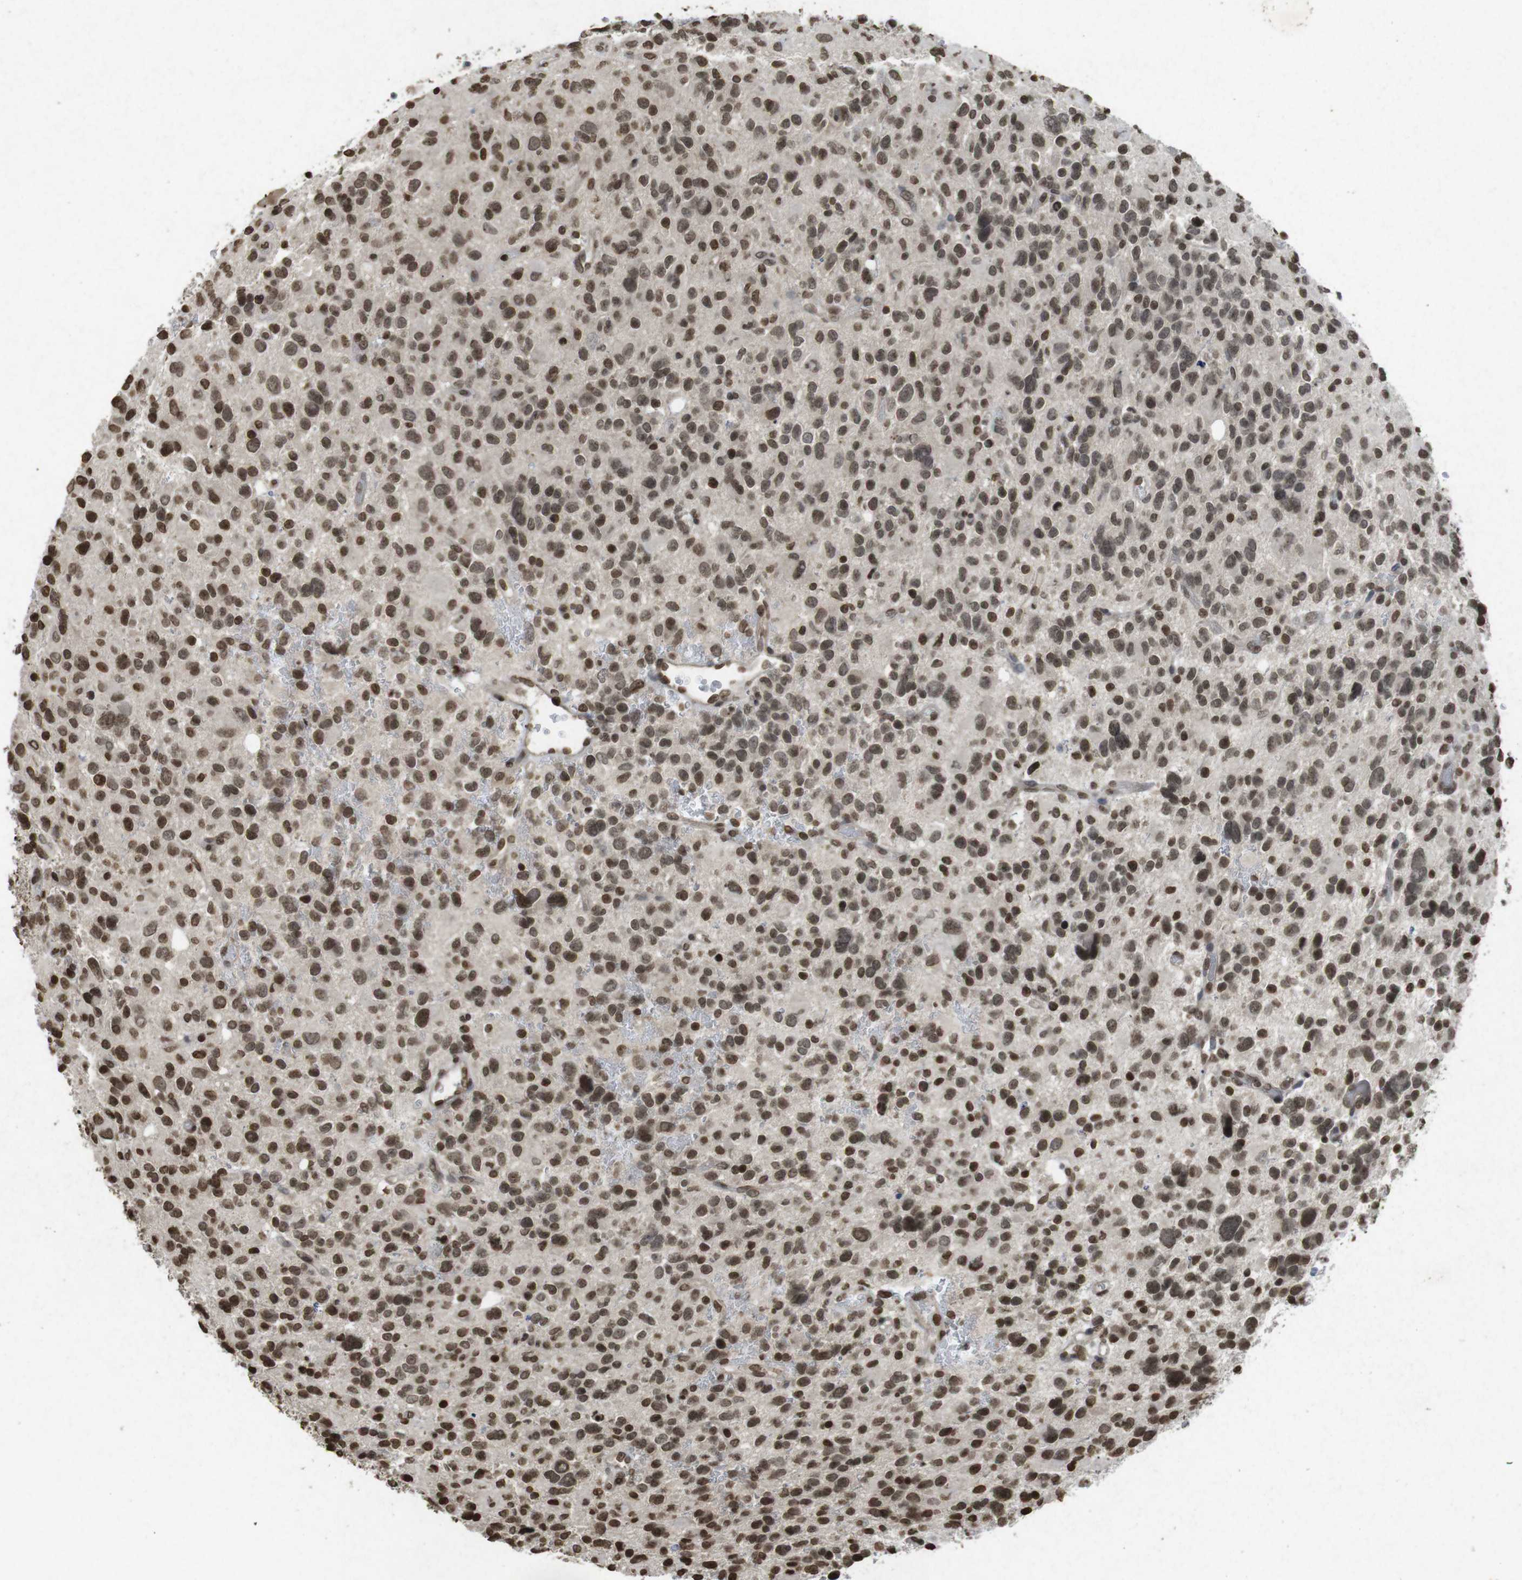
{"staining": {"intensity": "moderate", "quantity": ">75%", "location": "nuclear"}, "tissue": "glioma", "cell_type": "Tumor cells", "image_type": "cancer", "snomed": [{"axis": "morphology", "description": "Glioma, malignant, High grade"}, {"axis": "topography", "description": "Brain"}], "caption": "Protein expression analysis of glioma demonstrates moderate nuclear positivity in approximately >75% of tumor cells.", "gene": "FOXA3", "patient": {"sex": "male", "age": 48}}